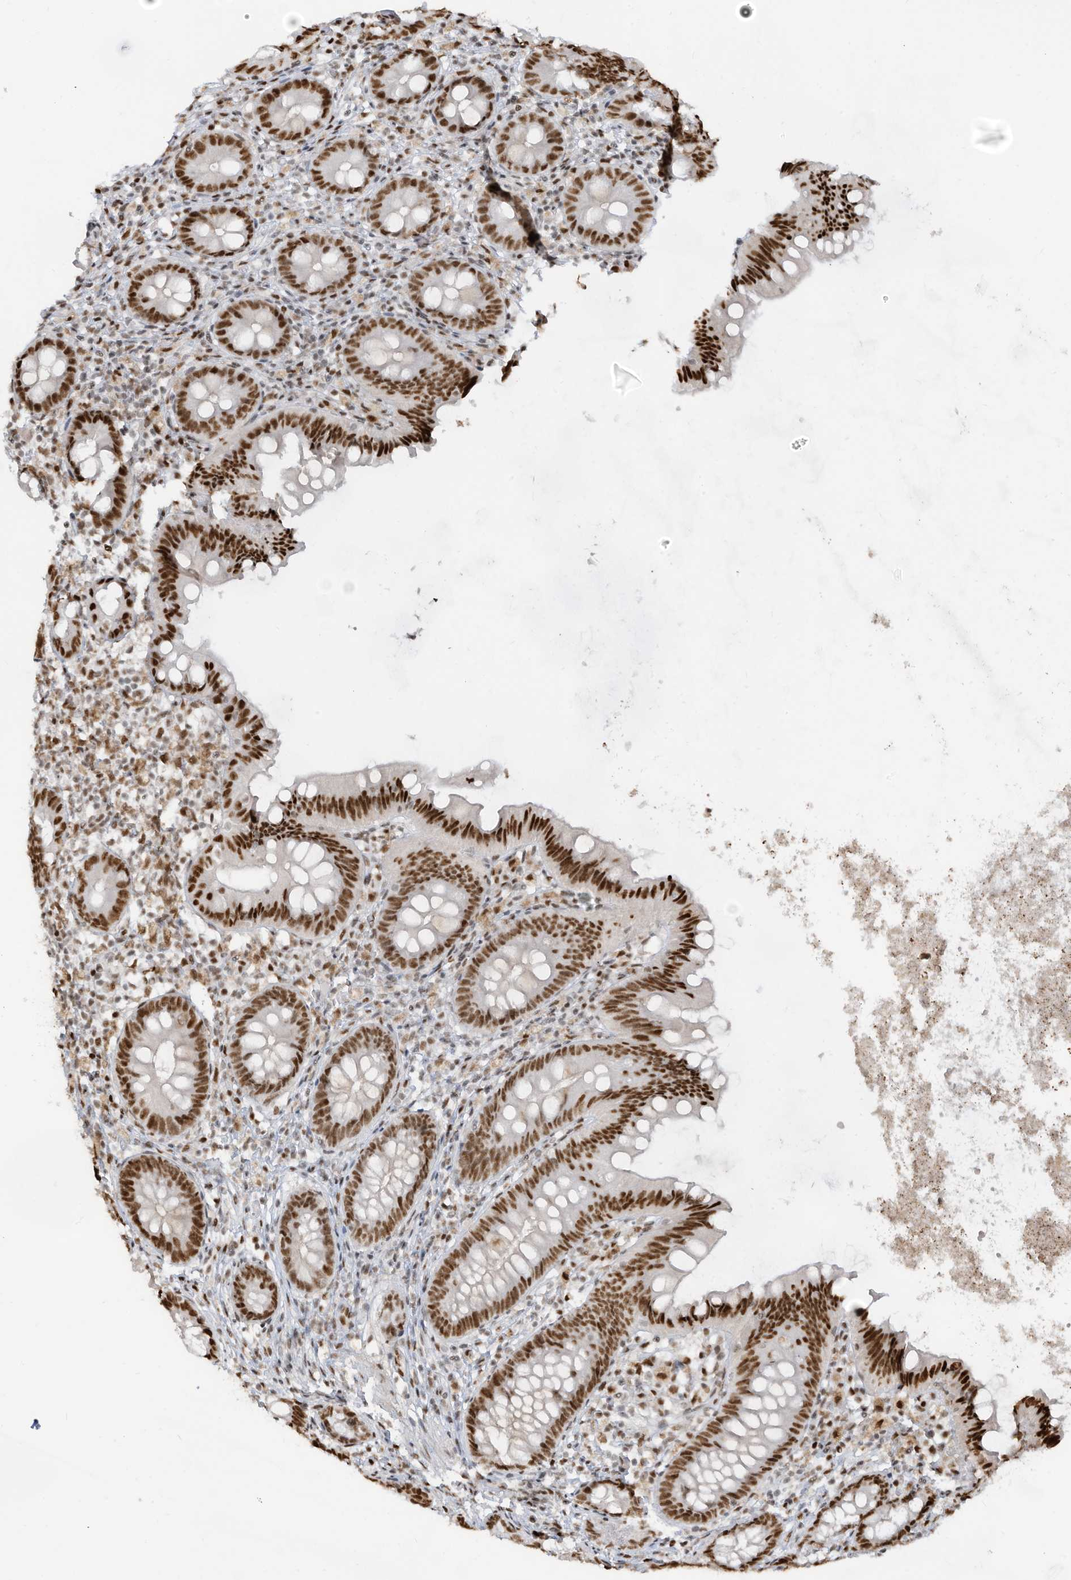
{"staining": {"intensity": "strong", "quantity": ">75%", "location": "nuclear"}, "tissue": "appendix", "cell_type": "Glandular cells", "image_type": "normal", "snomed": [{"axis": "morphology", "description": "Normal tissue, NOS"}, {"axis": "topography", "description": "Appendix"}], "caption": "High-power microscopy captured an immunohistochemistry photomicrograph of normal appendix, revealing strong nuclear staining in approximately >75% of glandular cells.", "gene": "SAMD15", "patient": {"sex": "female", "age": 62}}